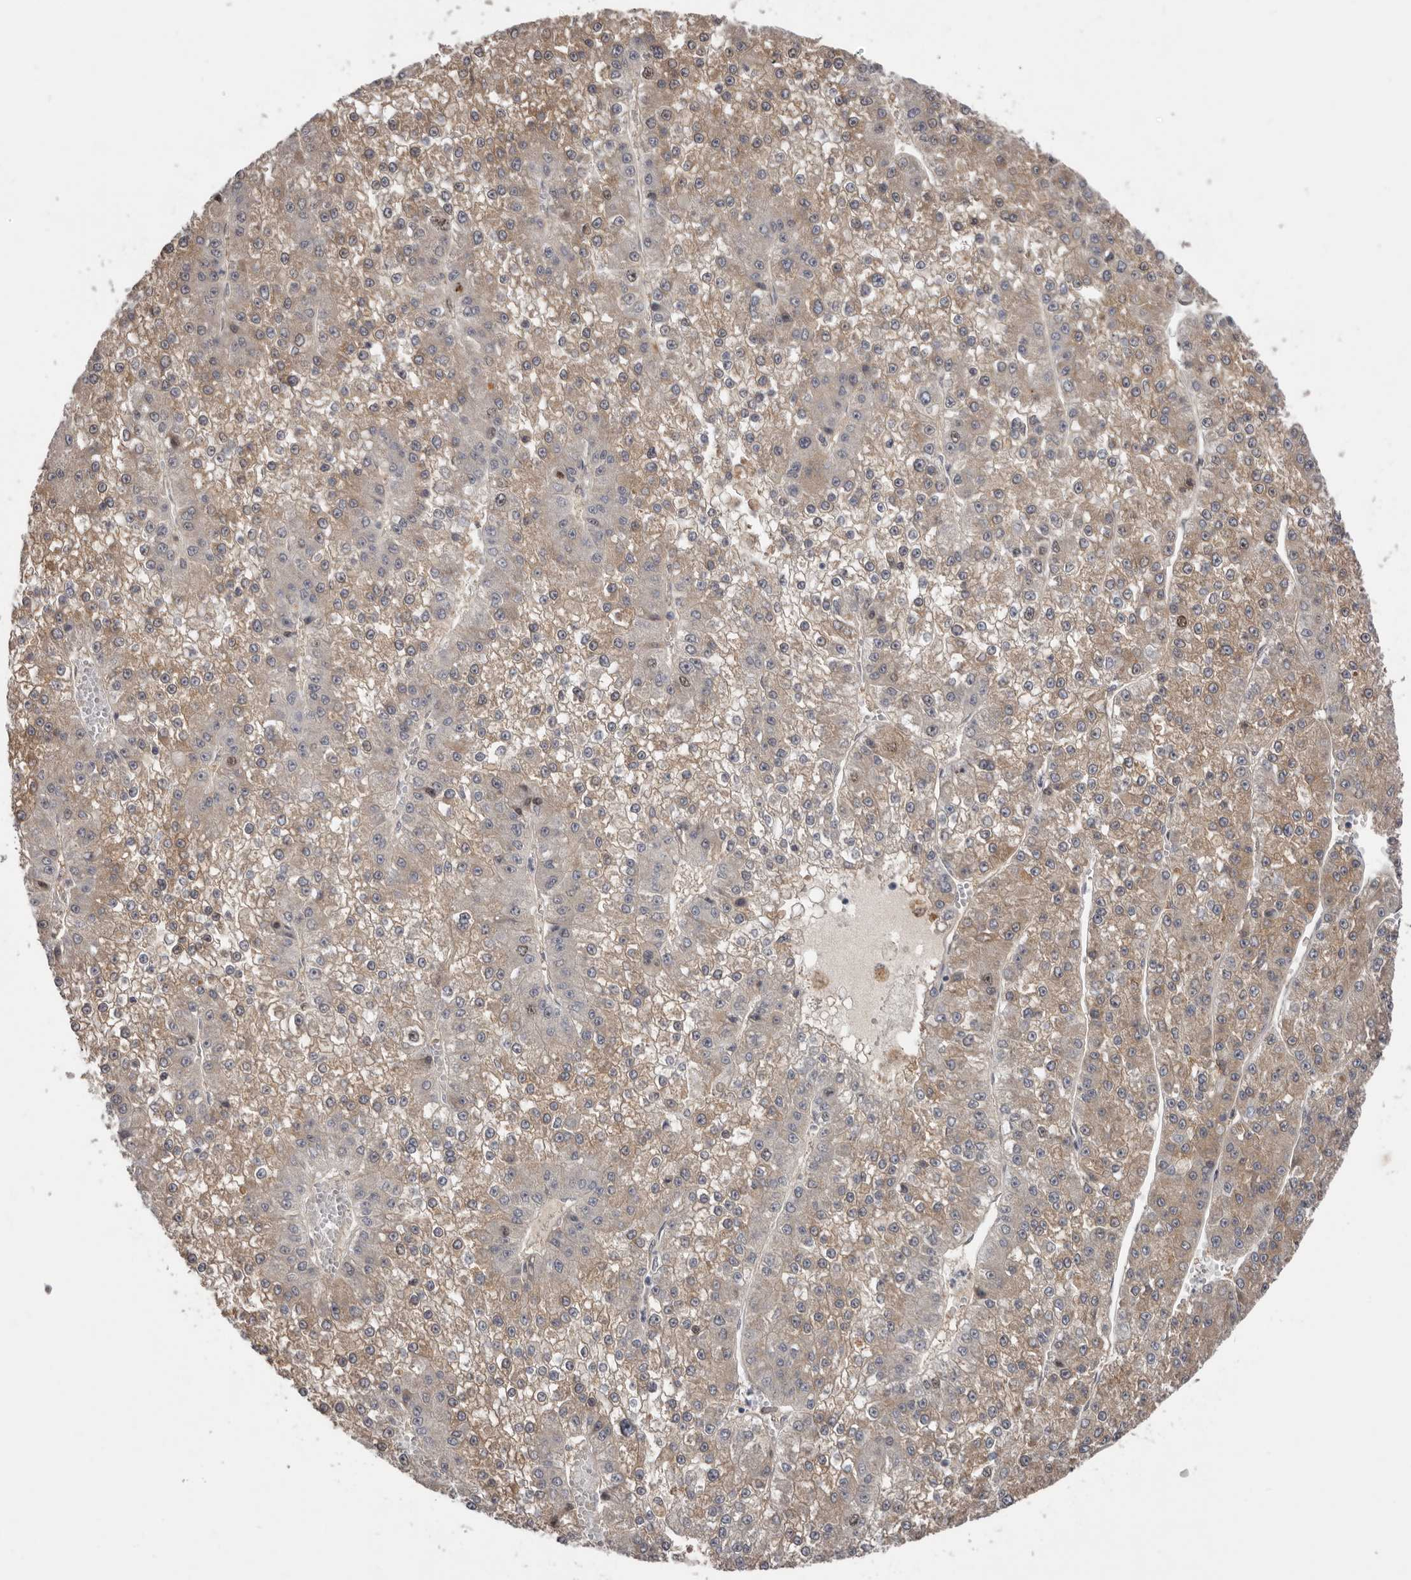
{"staining": {"intensity": "weak", "quantity": ">75%", "location": "cytoplasmic/membranous"}, "tissue": "liver cancer", "cell_type": "Tumor cells", "image_type": "cancer", "snomed": [{"axis": "morphology", "description": "Carcinoma, Hepatocellular, NOS"}, {"axis": "topography", "description": "Liver"}], "caption": "Immunohistochemistry of liver cancer (hepatocellular carcinoma) shows low levels of weak cytoplasmic/membranous staining in about >75% of tumor cells.", "gene": "CDCA8", "patient": {"sex": "female", "age": 73}}